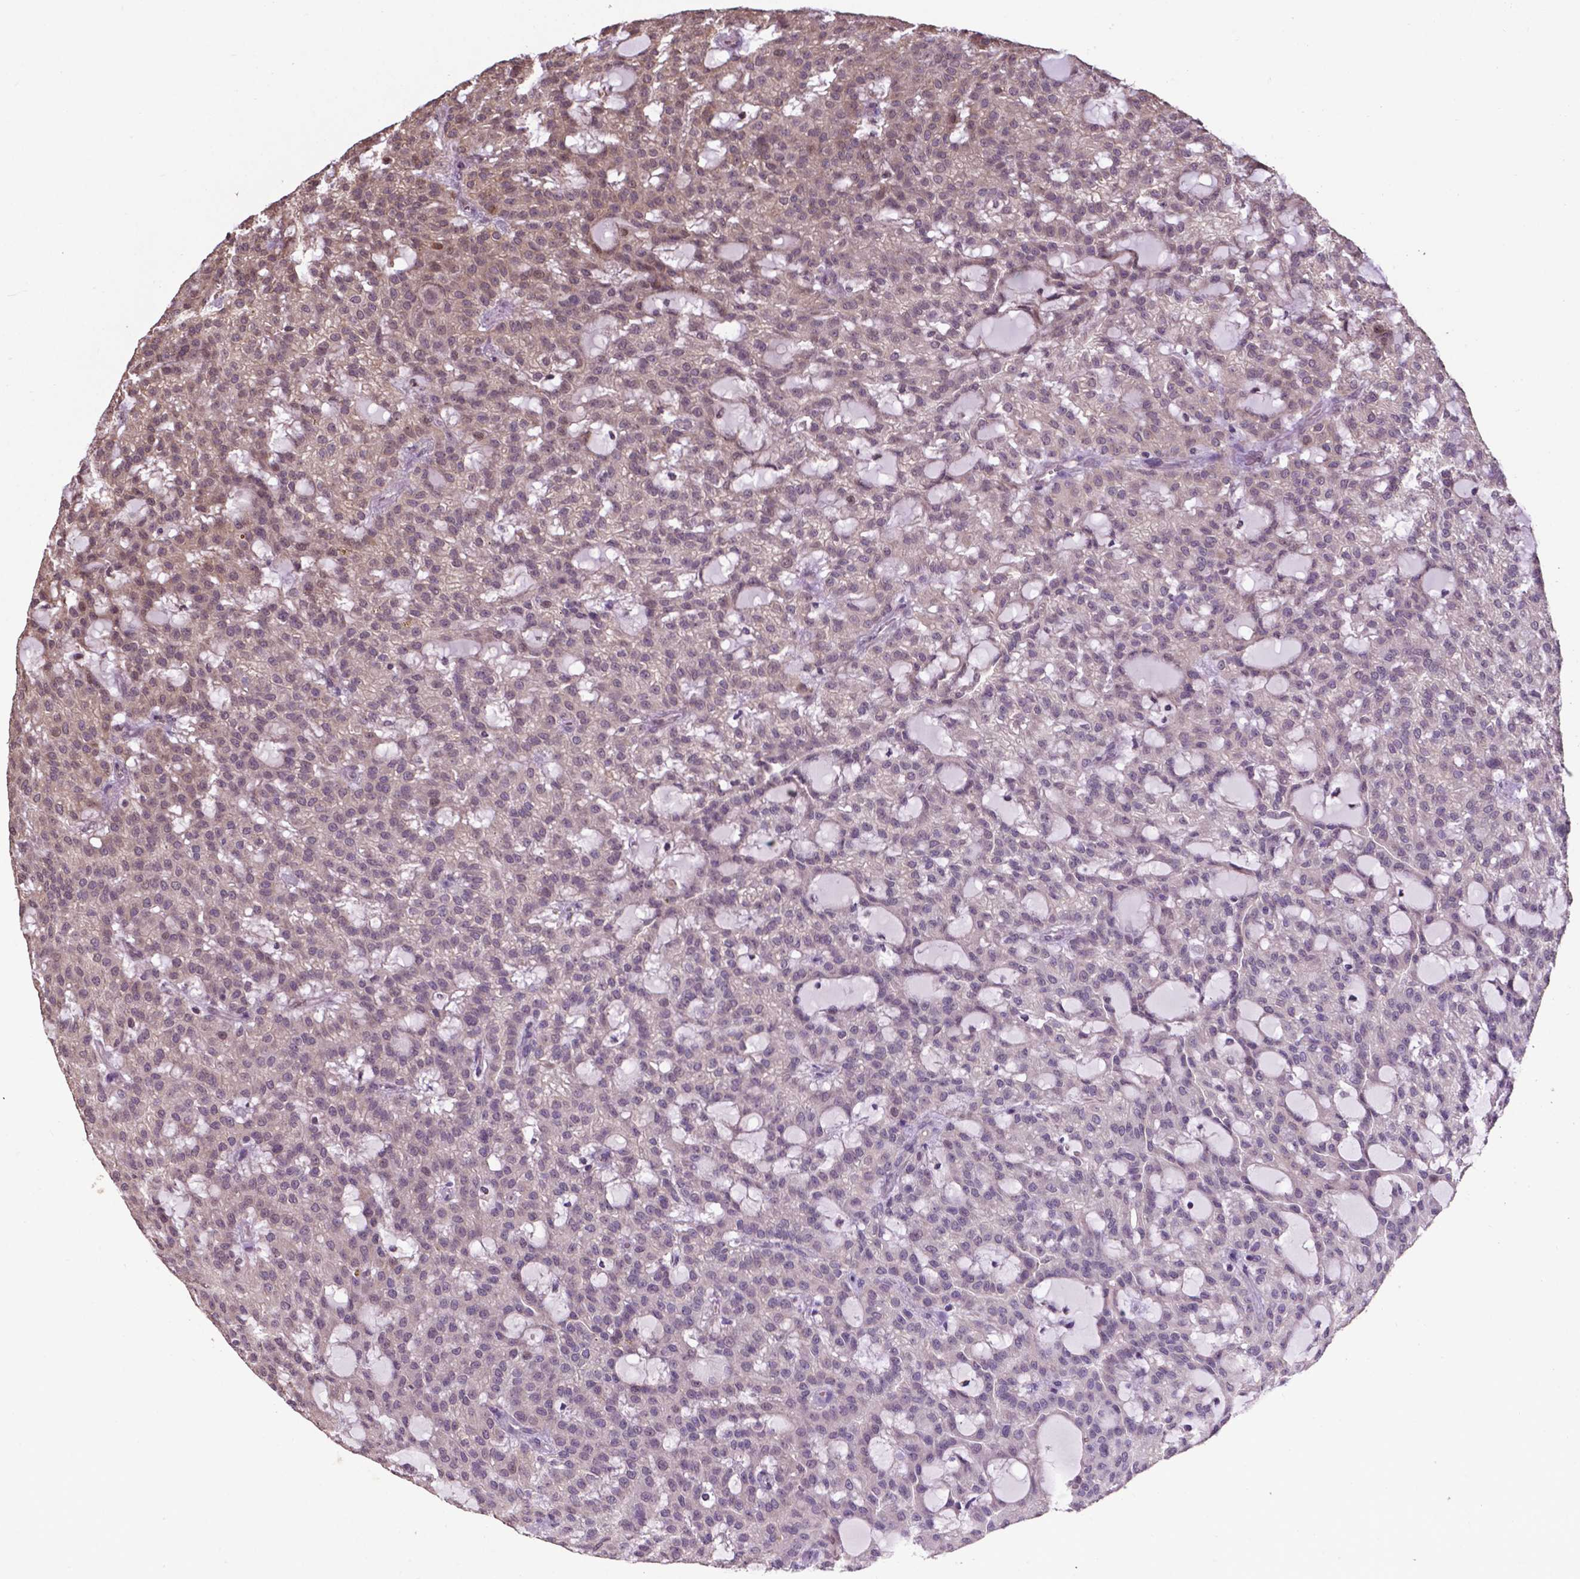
{"staining": {"intensity": "negative", "quantity": "none", "location": "none"}, "tissue": "renal cancer", "cell_type": "Tumor cells", "image_type": "cancer", "snomed": [{"axis": "morphology", "description": "Adenocarcinoma, NOS"}, {"axis": "topography", "description": "Kidney"}], "caption": "IHC image of neoplastic tissue: renal cancer (adenocarcinoma) stained with DAB demonstrates no significant protein expression in tumor cells.", "gene": "GLRA2", "patient": {"sex": "male", "age": 63}}